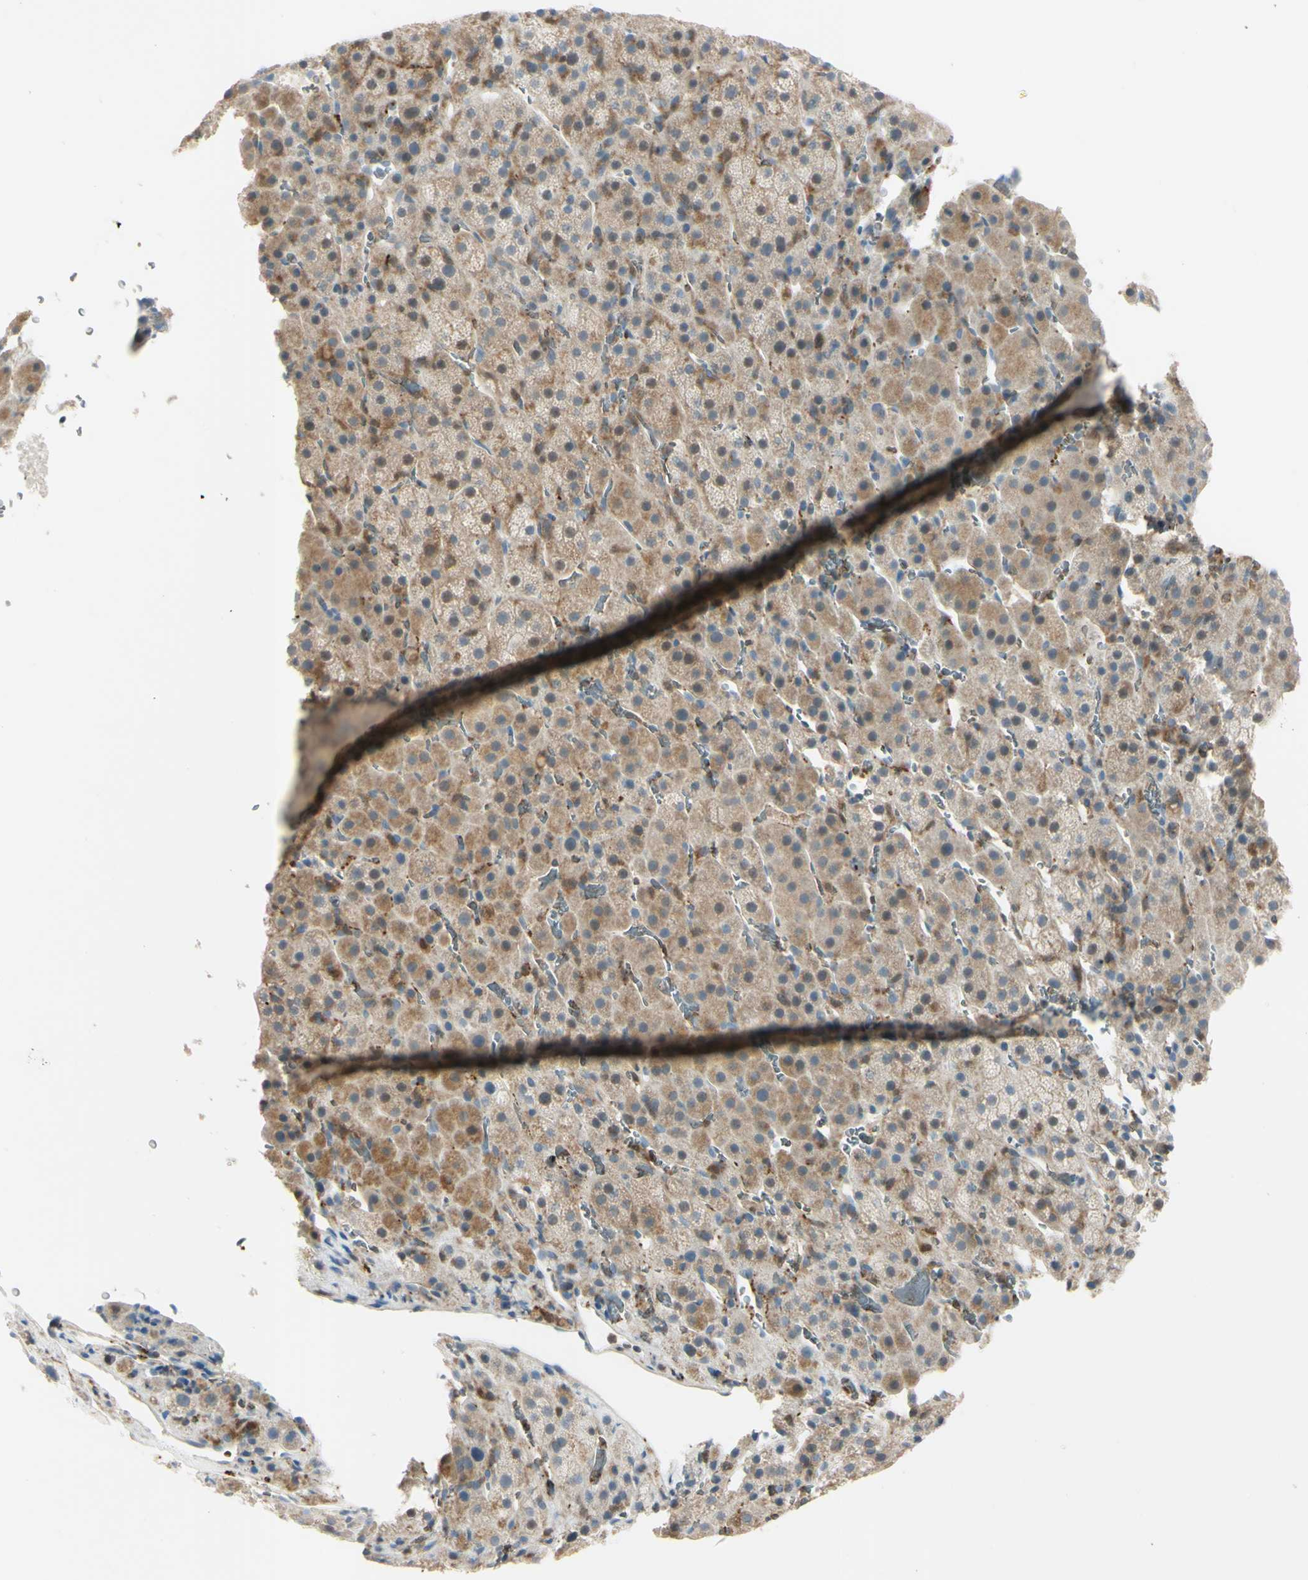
{"staining": {"intensity": "moderate", "quantity": "25%-75%", "location": "cytoplasmic/membranous"}, "tissue": "adrenal gland", "cell_type": "Glandular cells", "image_type": "normal", "snomed": [{"axis": "morphology", "description": "Normal tissue, NOS"}, {"axis": "topography", "description": "Adrenal gland"}], "caption": "Approximately 25%-75% of glandular cells in benign adrenal gland demonstrate moderate cytoplasmic/membranous protein positivity as visualized by brown immunohistochemical staining.", "gene": "CYRIB", "patient": {"sex": "female", "age": 57}}